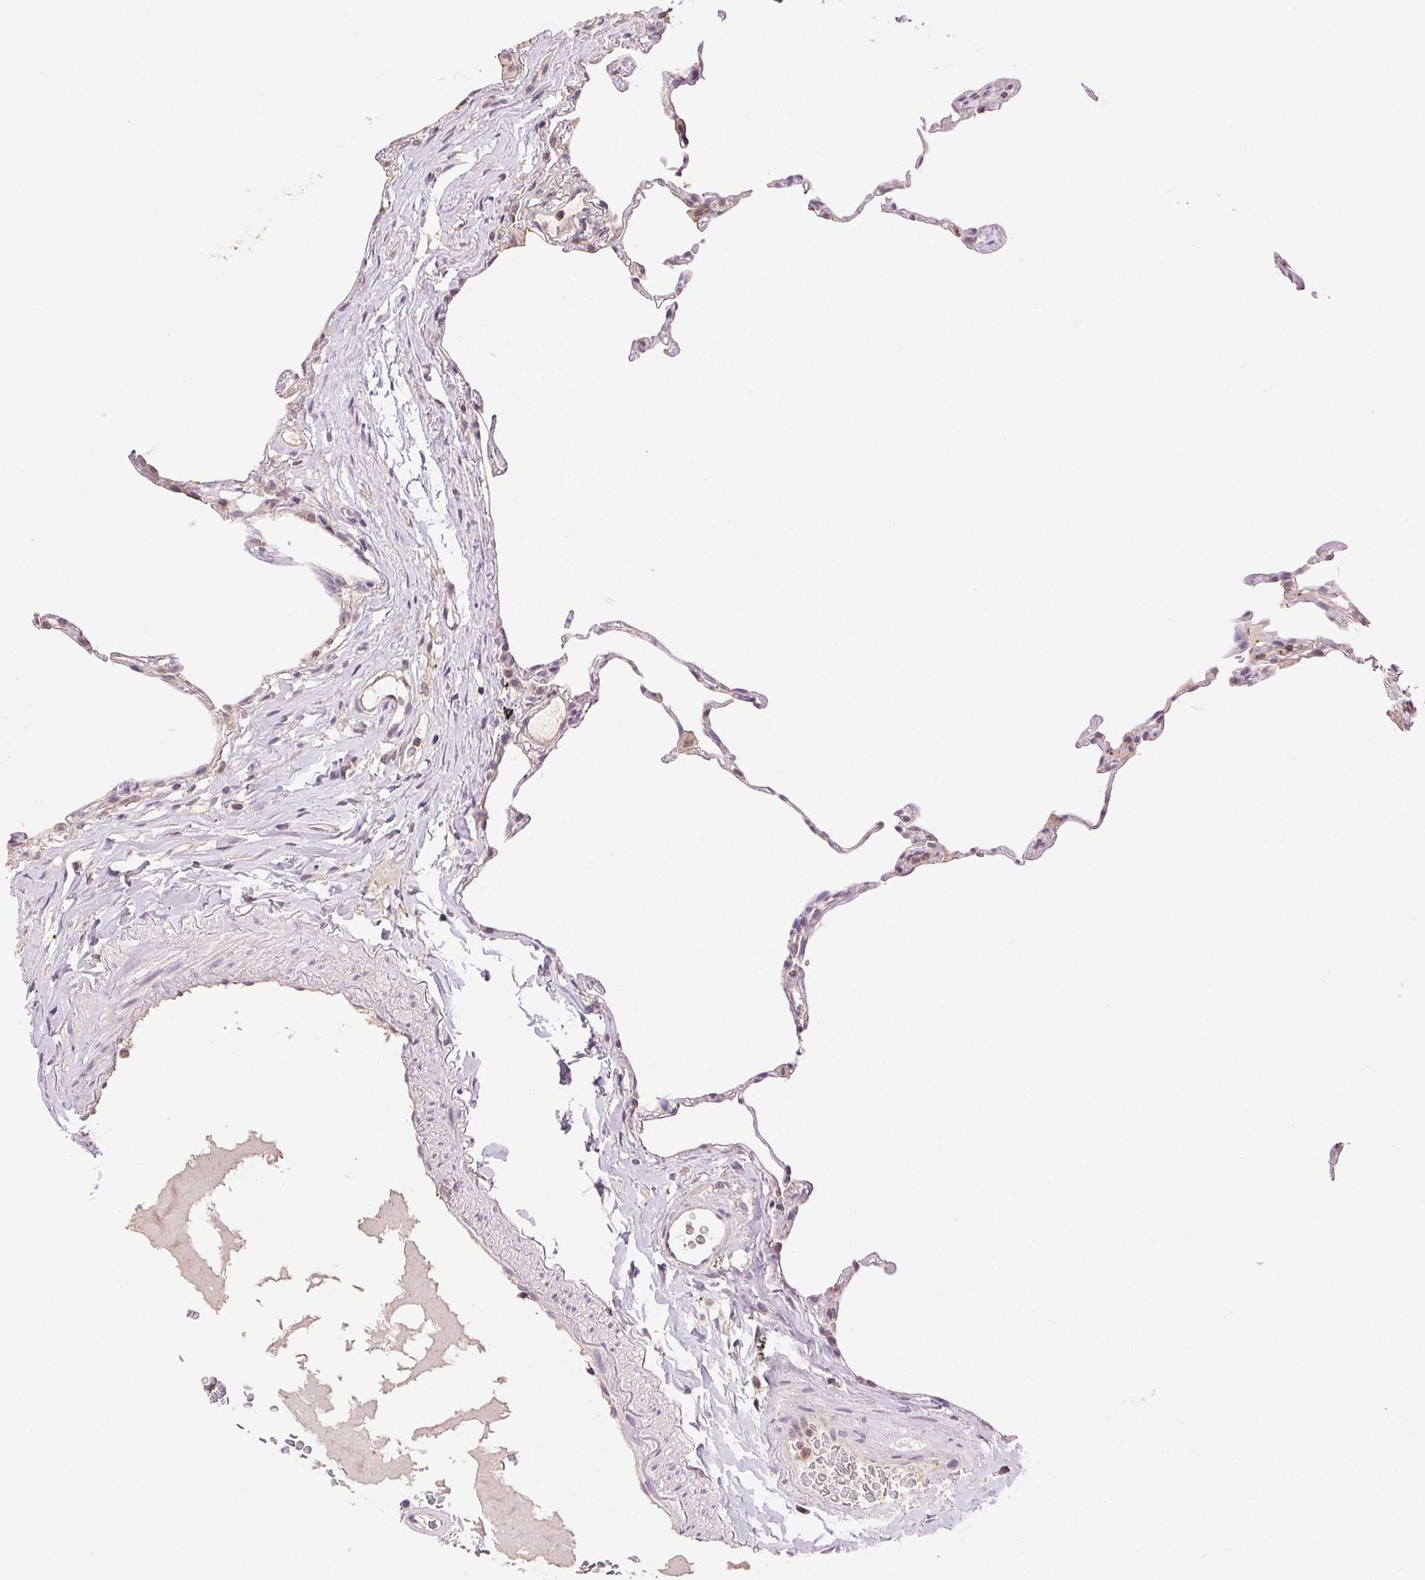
{"staining": {"intensity": "negative", "quantity": "none", "location": "none"}, "tissue": "lung", "cell_type": "Alveolar cells", "image_type": "normal", "snomed": [{"axis": "morphology", "description": "Normal tissue, NOS"}, {"axis": "topography", "description": "Lung"}], "caption": "Image shows no significant protein staining in alveolar cells of unremarkable lung.", "gene": "TMEM253", "patient": {"sex": "female", "age": 57}}